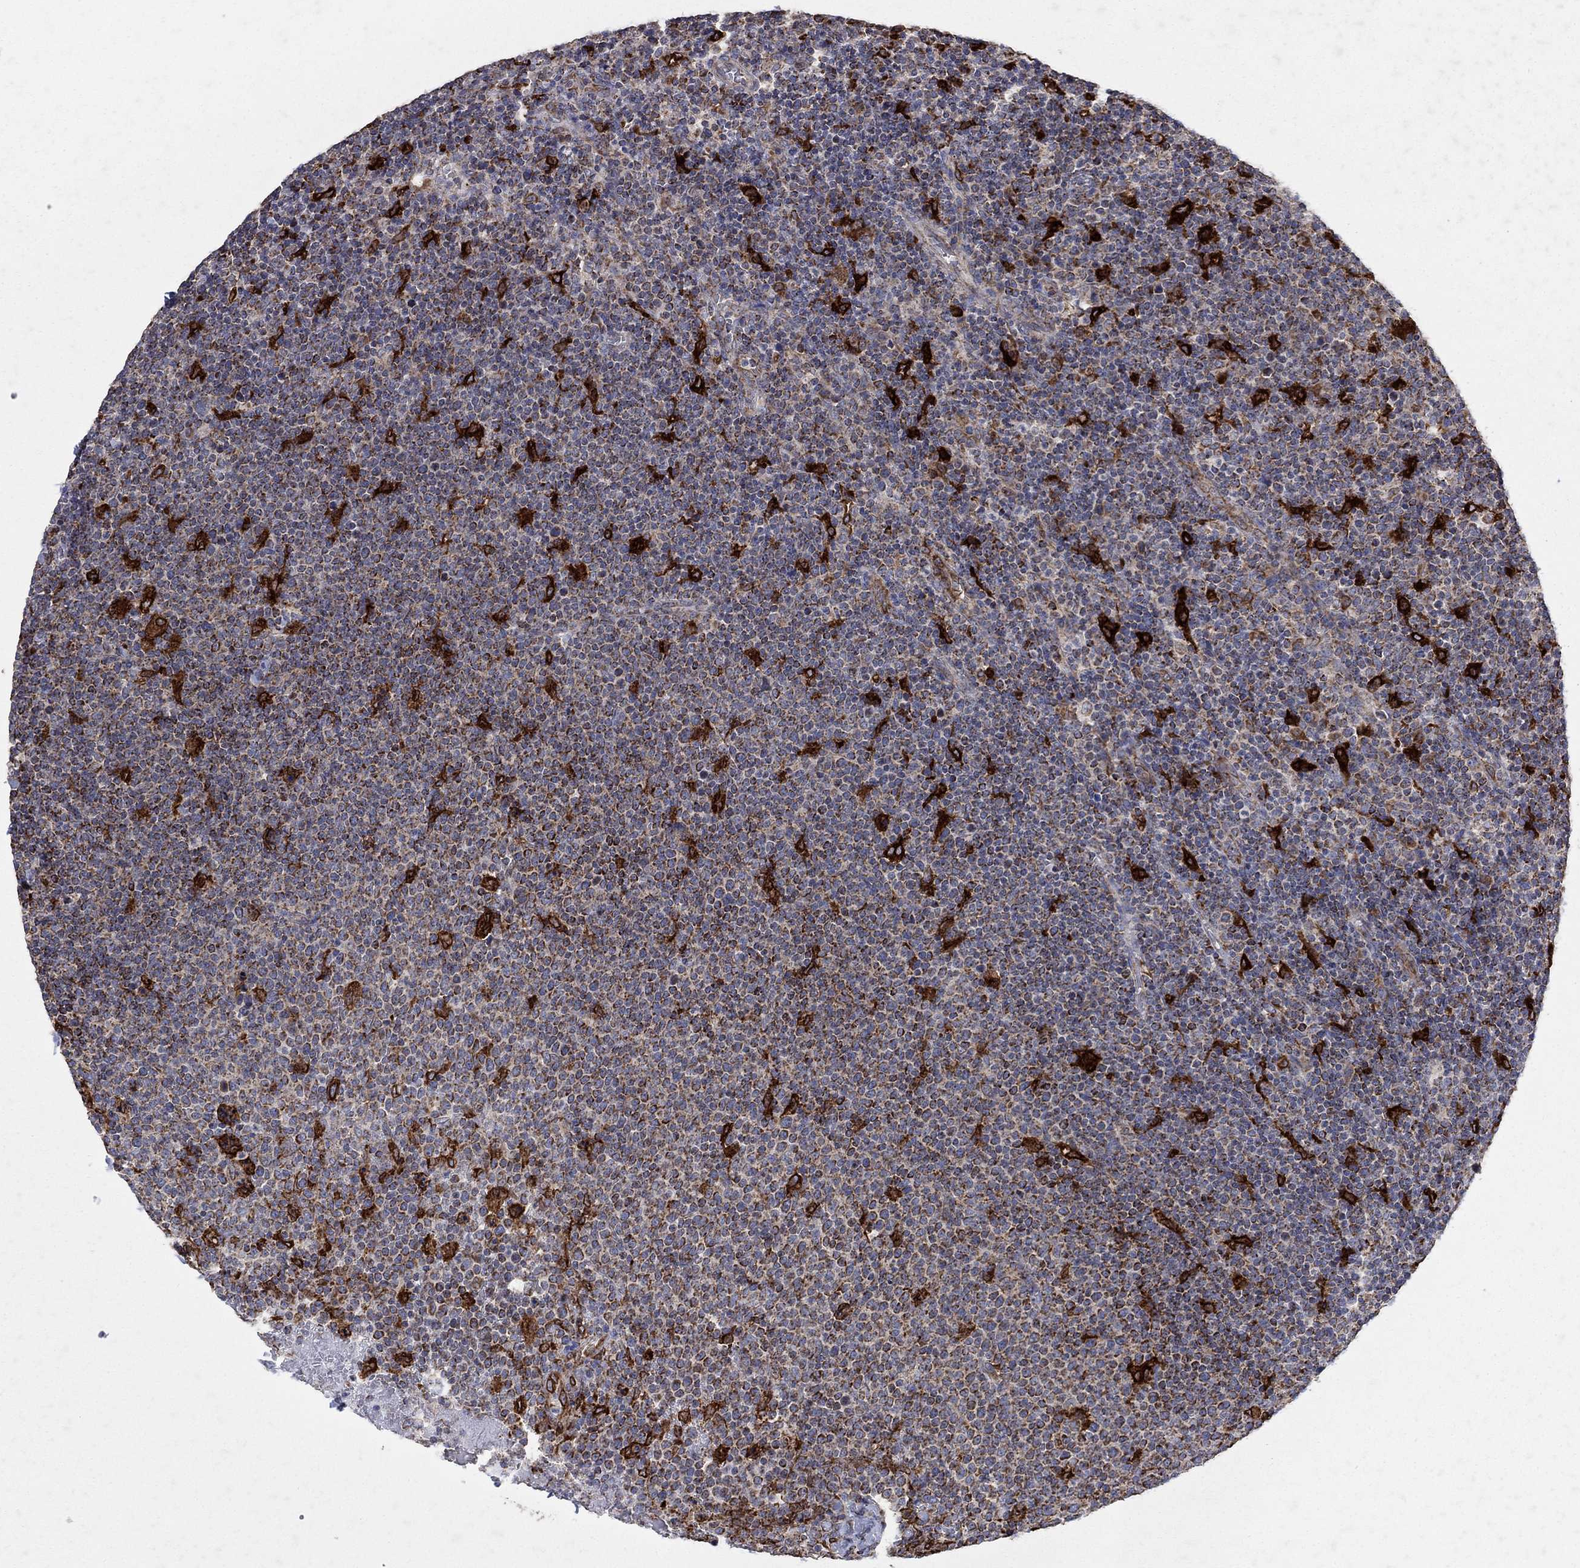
{"staining": {"intensity": "strong", "quantity": ">75%", "location": "cytoplasmic/membranous"}, "tissue": "lymphoma", "cell_type": "Tumor cells", "image_type": "cancer", "snomed": [{"axis": "morphology", "description": "Malignant lymphoma, non-Hodgkin's type, High grade"}, {"axis": "topography", "description": "Lymph node"}], "caption": "Protein analysis of lymphoma tissue demonstrates strong cytoplasmic/membranous expression in about >75% of tumor cells. (DAB (3,3'-diaminobenzidine) IHC, brown staining for protein, blue staining for nuclei).", "gene": "NCEH1", "patient": {"sex": "male", "age": 61}}